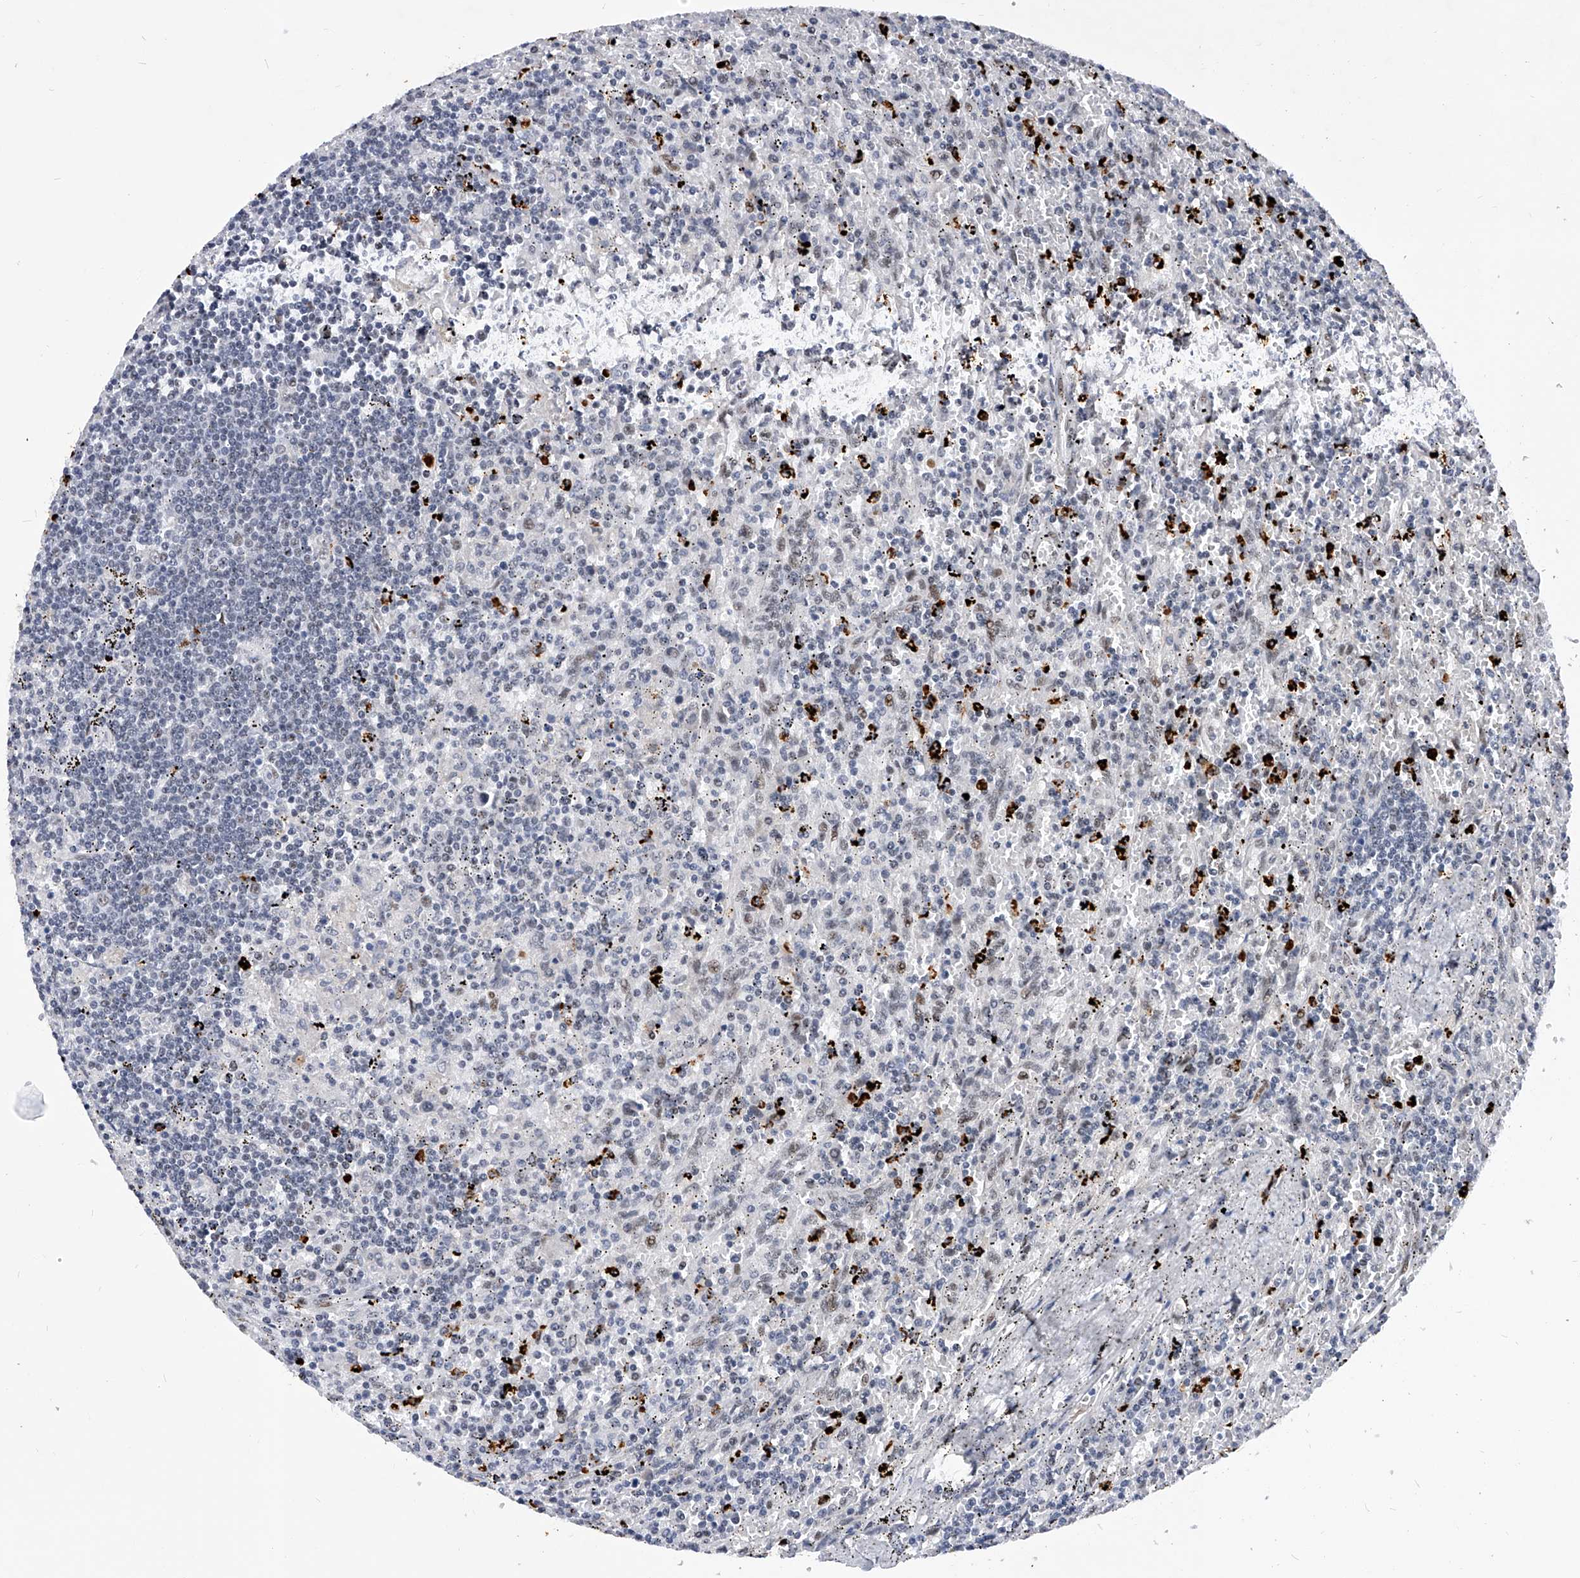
{"staining": {"intensity": "weak", "quantity": "<25%", "location": "nuclear"}, "tissue": "lymphoma", "cell_type": "Tumor cells", "image_type": "cancer", "snomed": [{"axis": "morphology", "description": "Malignant lymphoma, non-Hodgkin's type, Low grade"}, {"axis": "topography", "description": "Spleen"}], "caption": "Tumor cells are negative for protein expression in human lymphoma. Nuclei are stained in blue.", "gene": "TESK2", "patient": {"sex": "male", "age": 76}}